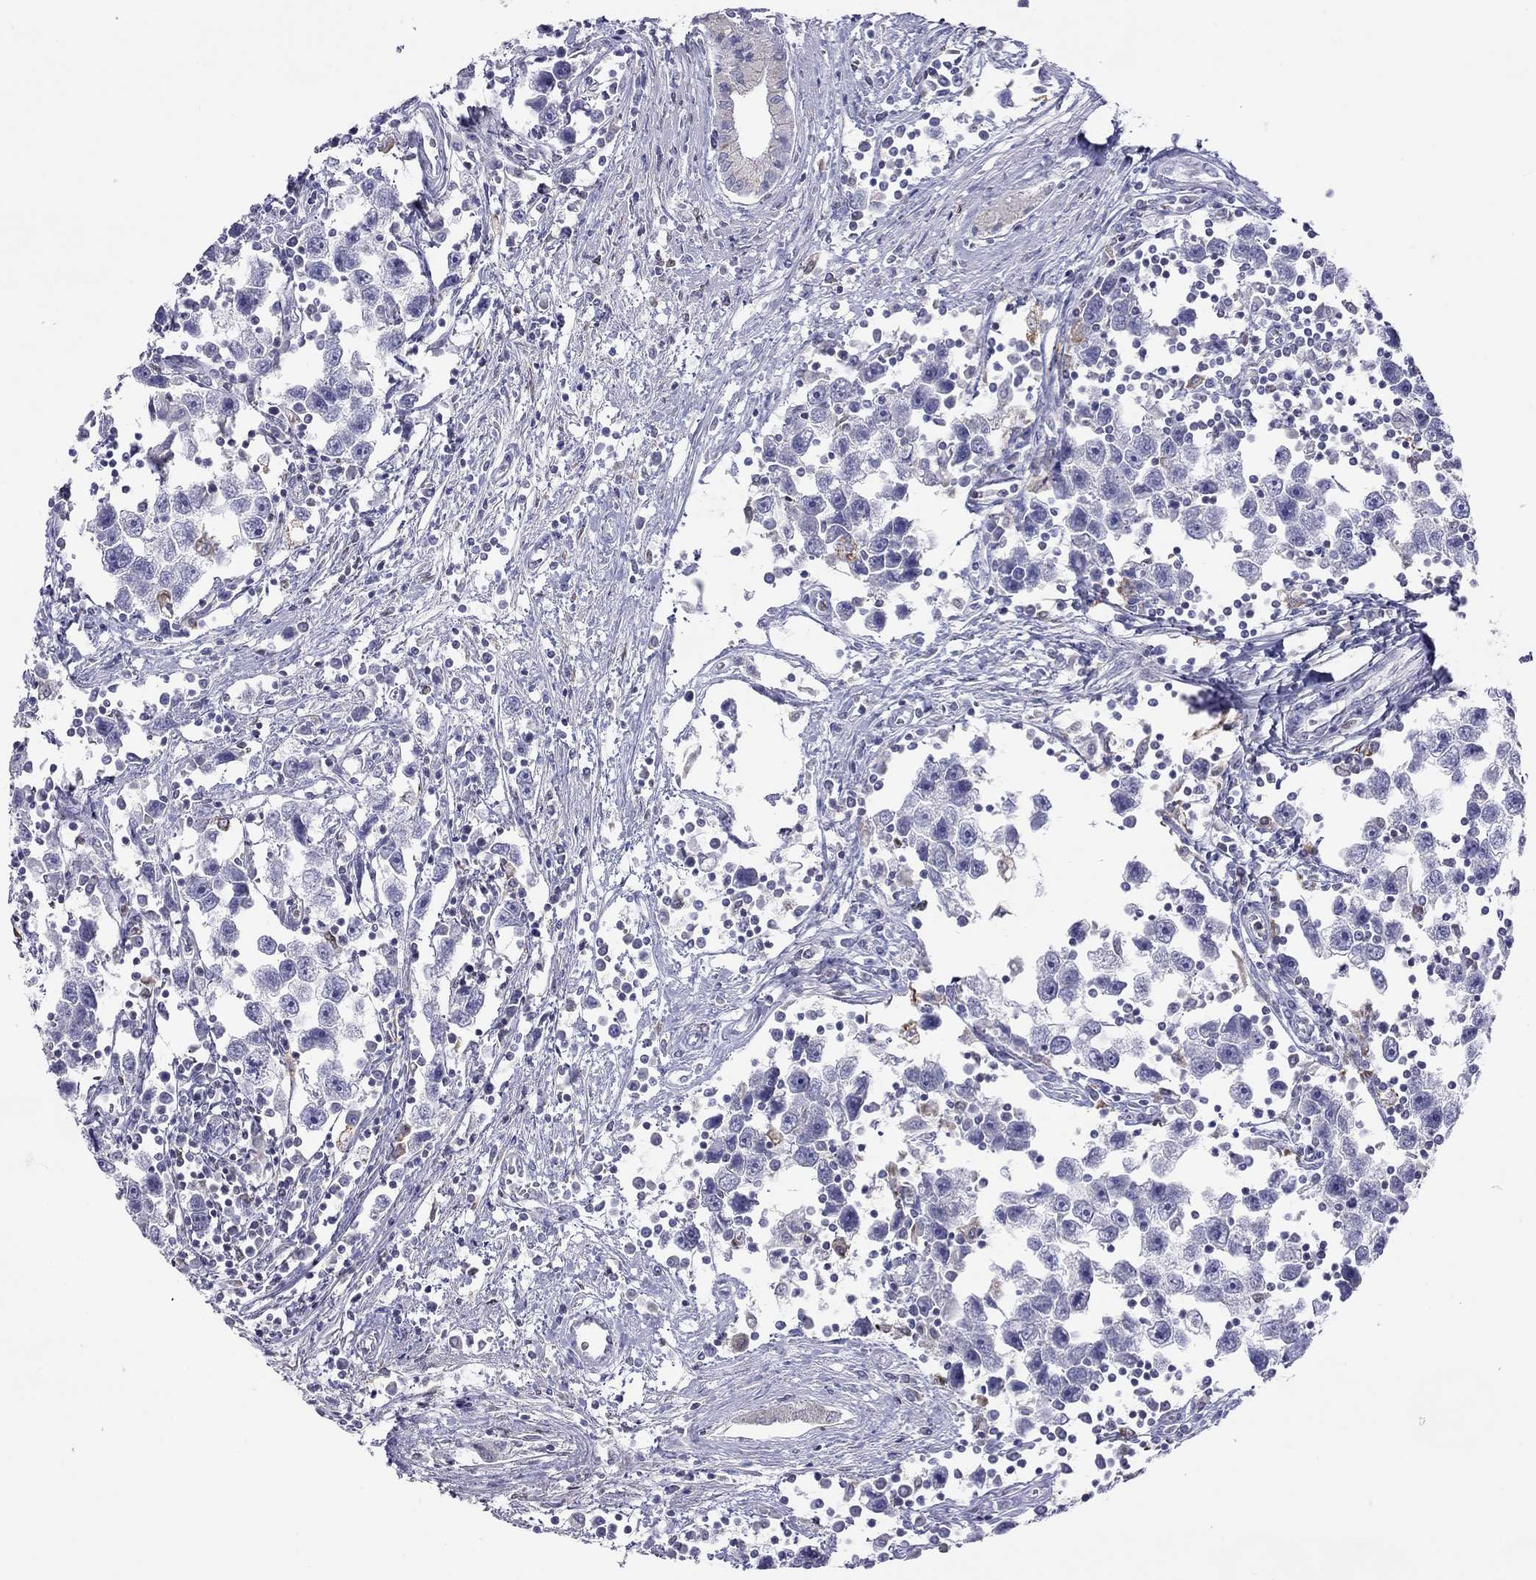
{"staining": {"intensity": "negative", "quantity": "none", "location": "none"}, "tissue": "testis cancer", "cell_type": "Tumor cells", "image_type": "cancer", "snomed": [{"axis": "morphology", "description": "Seminoma, NOS"}, {"axis": "topography", "description": "Testis"}], "caption": "Tumor cells are negative for protein expression in human testis cancer (seminoma).", "gene": "SLC46A2", "patient": {"sex": "male", "age": 30}}